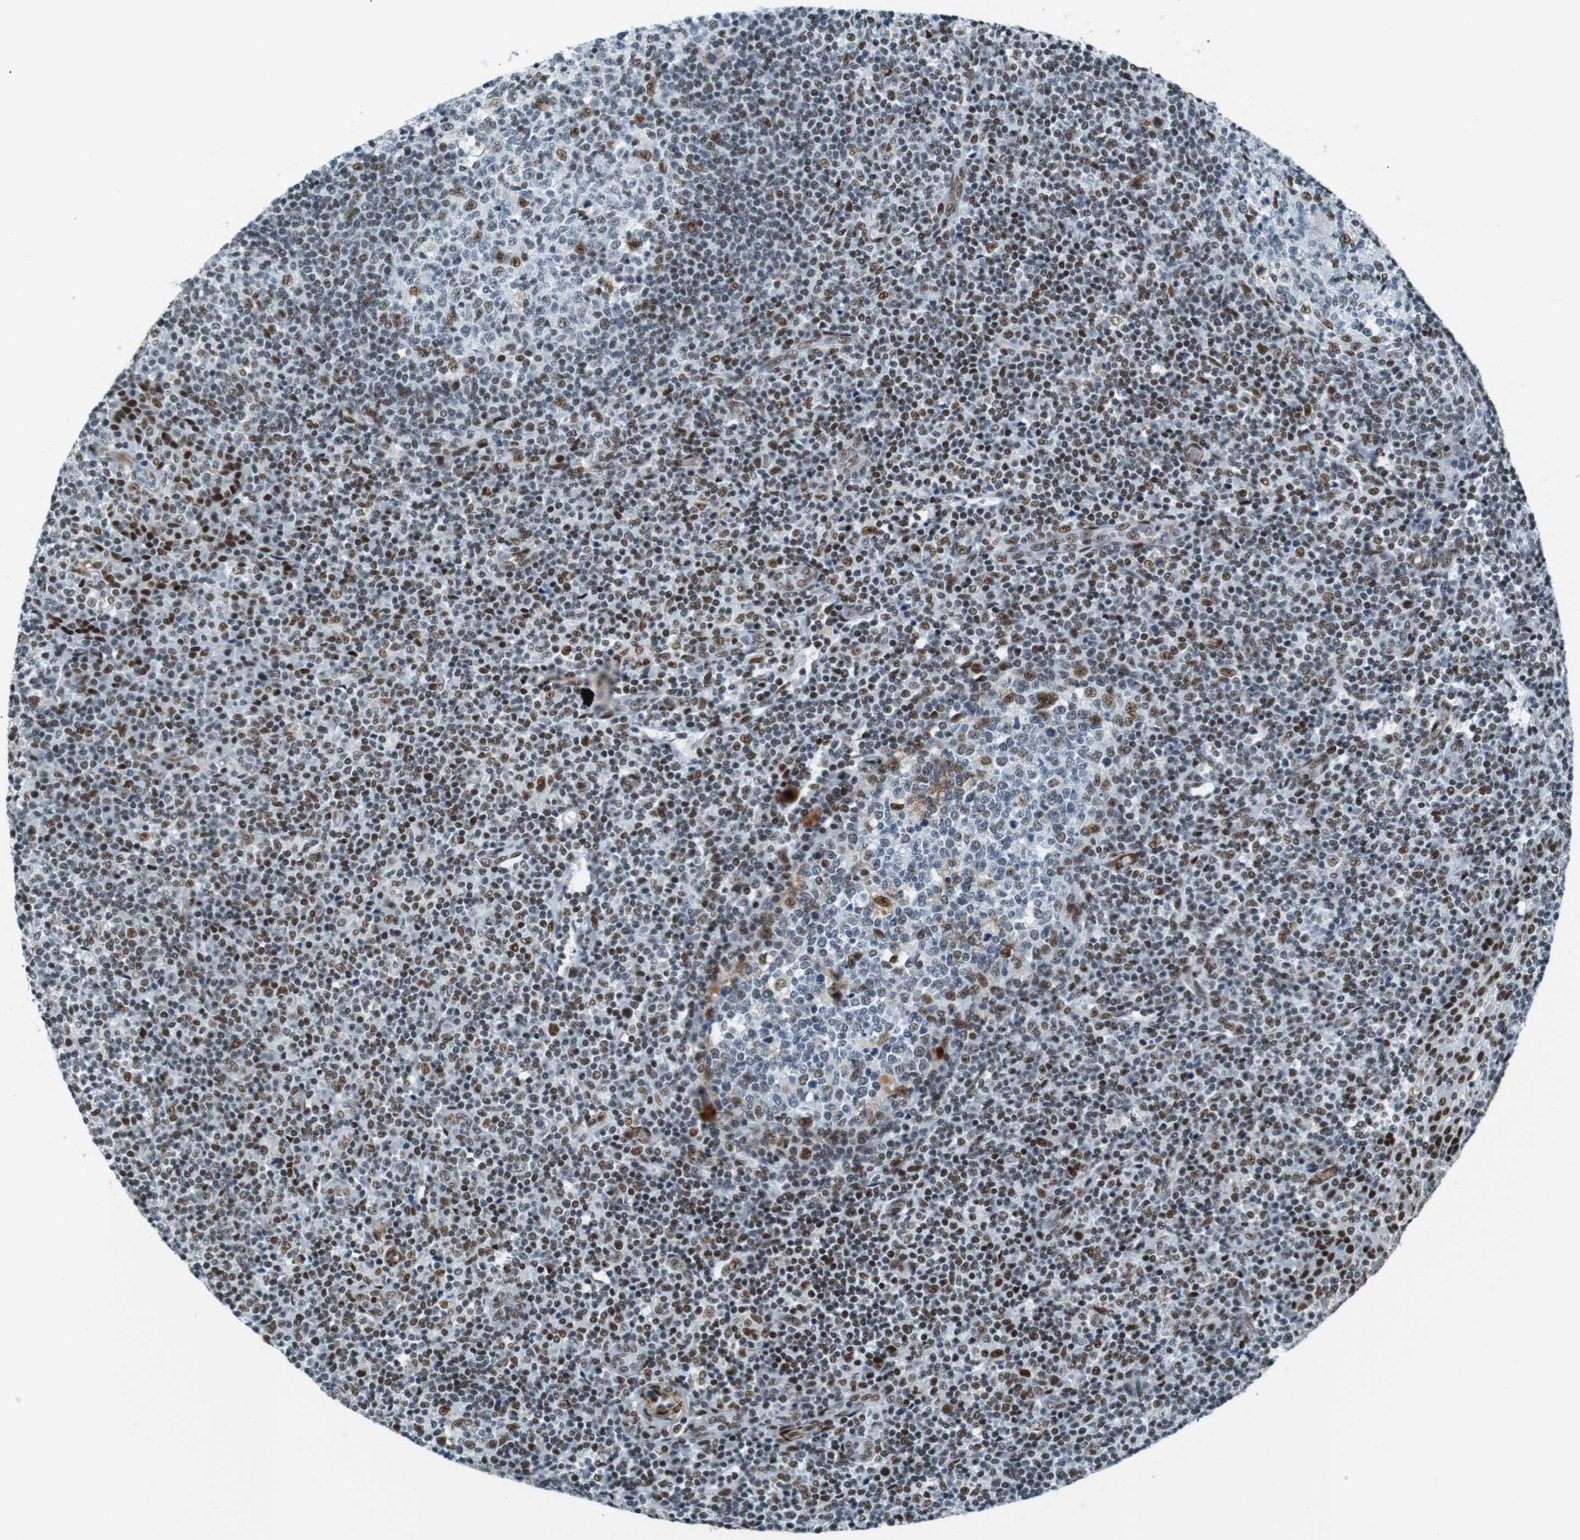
{"staining": {"intensity": "moderate", "quantity": "25%-75%", "location": "nuclear"}, "tissue": "tonsil", "cell_type": "Germinal center cells", "image_type": "normal", "snomed": [{"axis": "morphology", "description": "Normal tissue, NOS"}, {"axis": "topography", "description": "Tonsil"}], "caption": "Unremarkable tonsil displays moderate nuclear expression in approximately 25%-75% of germinal center cells The protein of interest is shown in brown color, while the nuclei are stained blue..", "gene": "HEXIM1", "patient": {"sex": "female", "age": 19}}